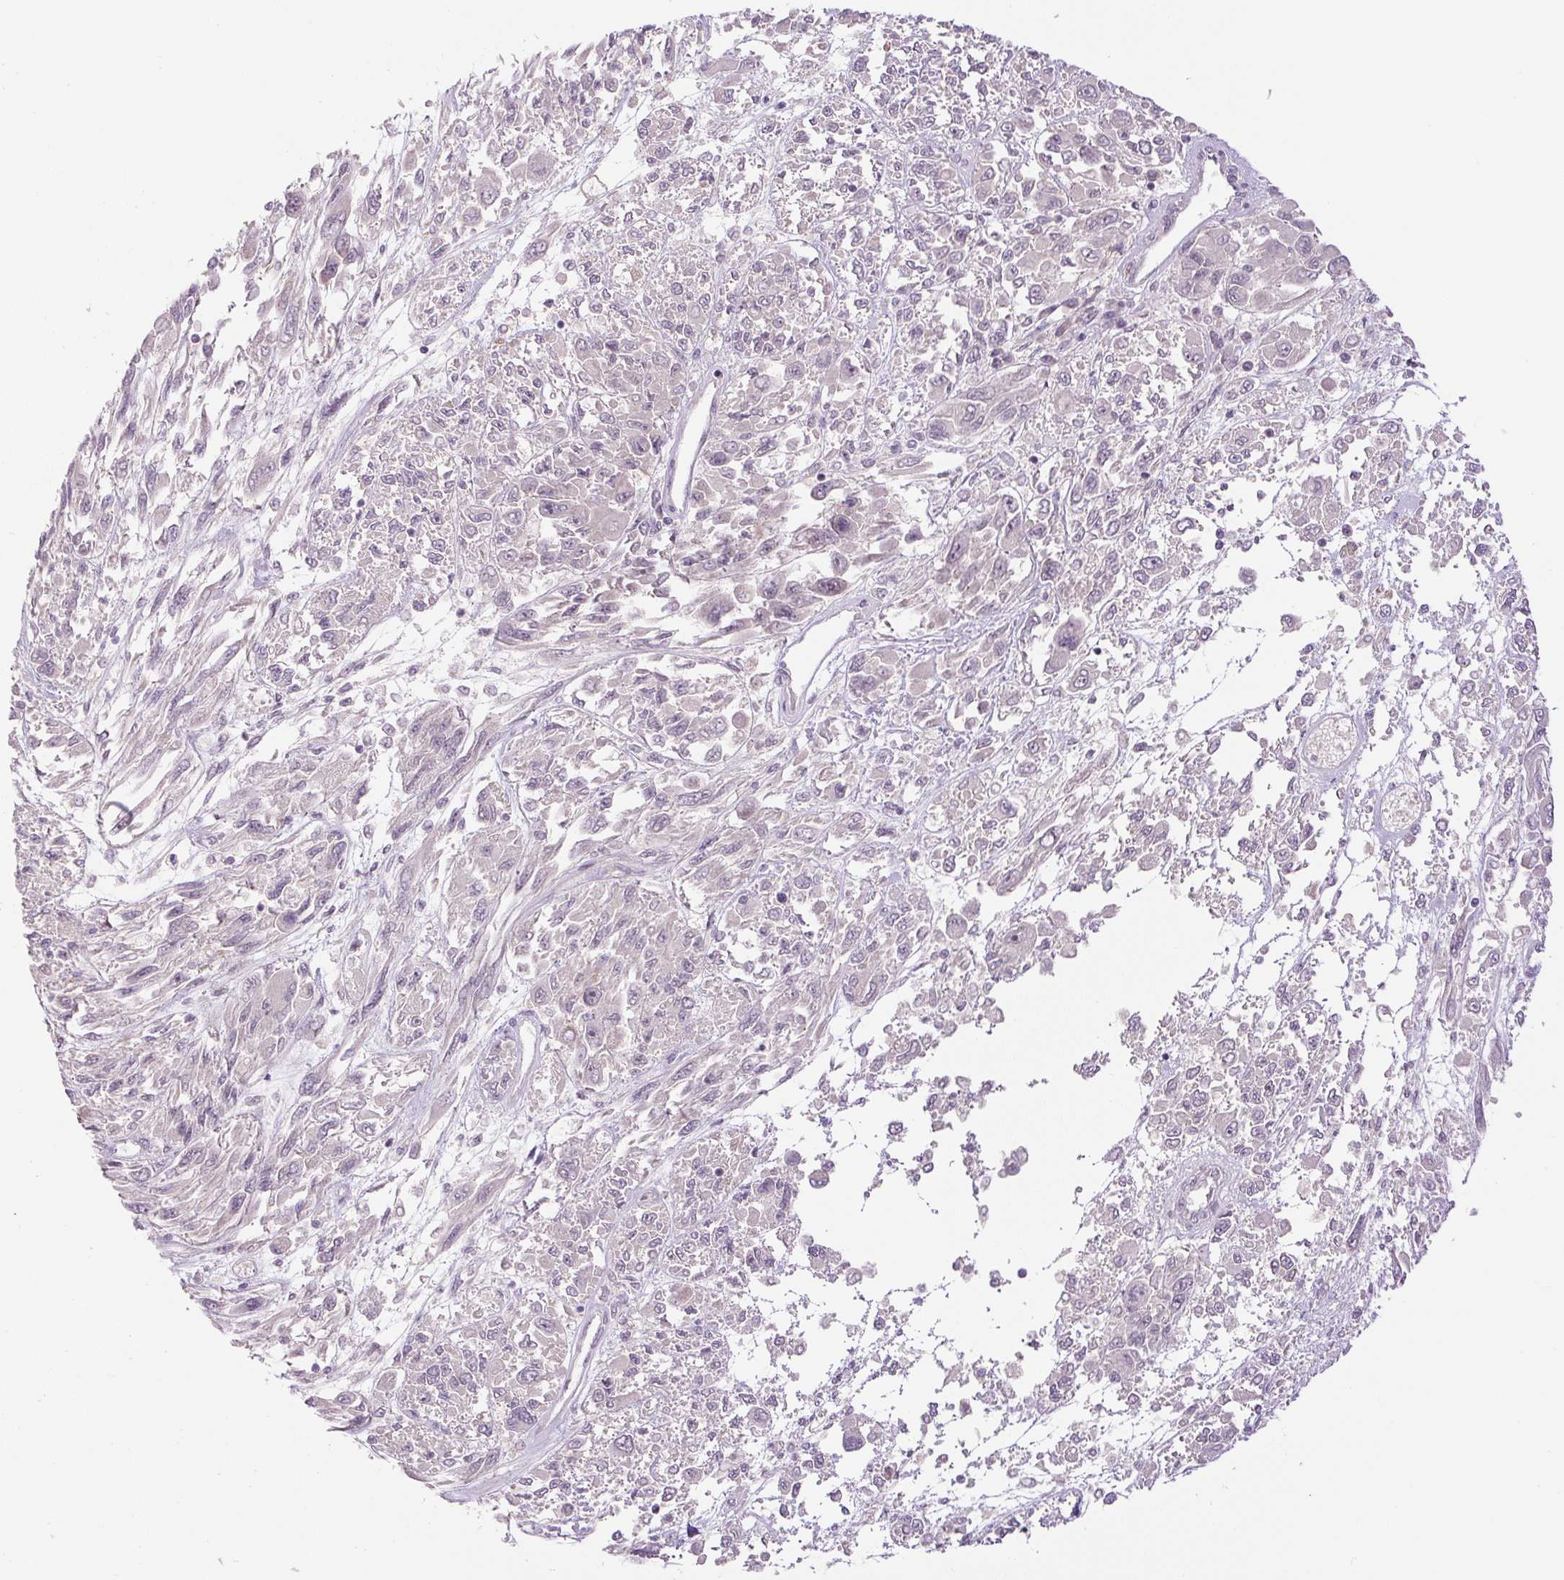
{"staining": {"intensity": "negative", "quantity": "none", "location": "none"}, "tissue": "melanoma", "cell_type": "Tumor cells", "image_type": "cancer", "snomed": [{"axis": "morphology", "description": "Malignant melanoma, NOS"}, {"axis": "topography", "description": "Skin"}], "caption": "Tumor cells are negative for brown protein staining in melanoma. (DAB (3,3'-diaminobenzidine) immunohistochemistry (IHC) visualized using brightfield microscopy, high magnification).", "gene": "FABP7", "patient": {"sex": "female", "age": 91}}